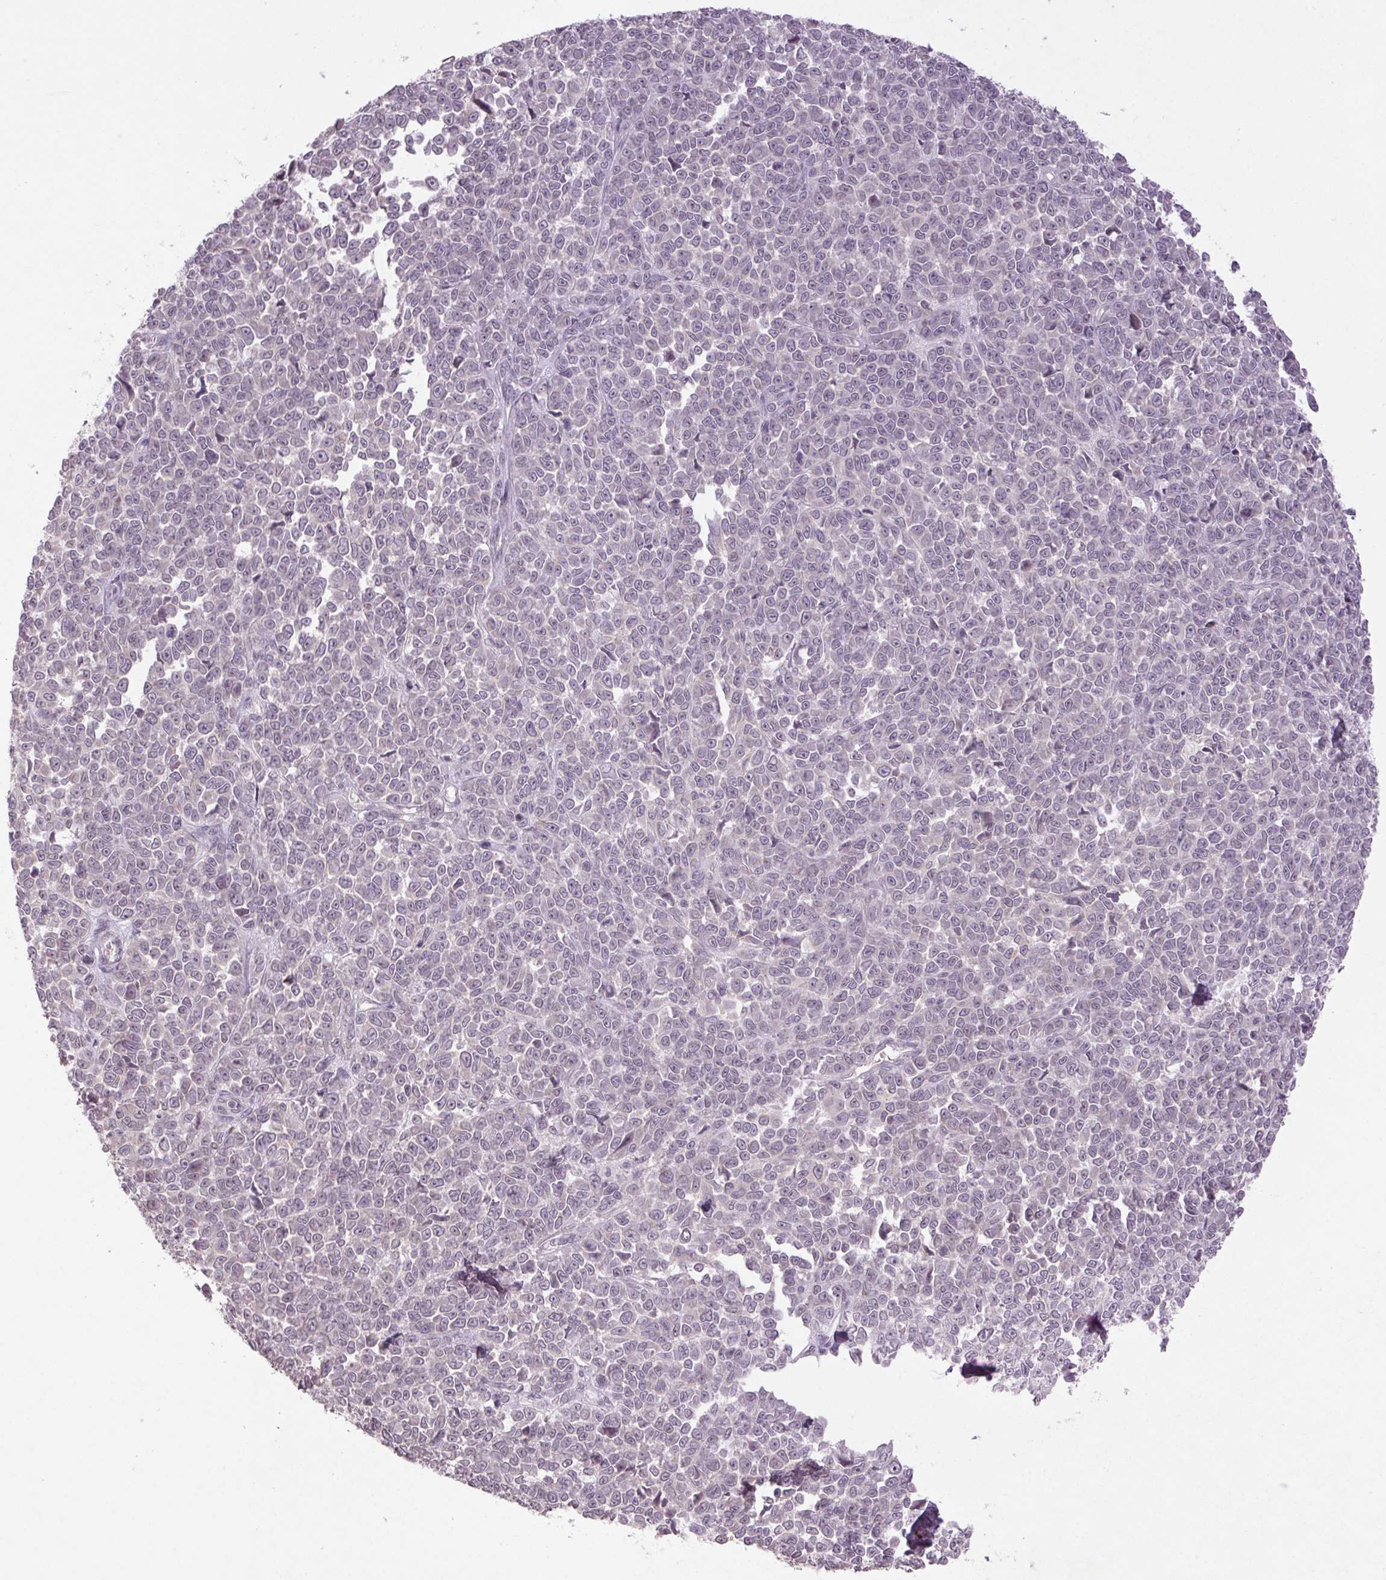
{"staining": {"intensity": "negative", "quantity": "none", "location": "none"}, "tissue": "melanoma", "cell_type": "Tumor cells", "image_type": "cancer", "snomed": [{"axis": "morphology", "description": "Malignant melanoma, NOS"}, {"axis": "topography", "description": "Skin"}], "caption": "Malignant melanoma was stained to show a protein in brown. There is no significant expression in tumor cells.", "gene": "KLRC3", "patient": {"sex": "female", "age": 95}}